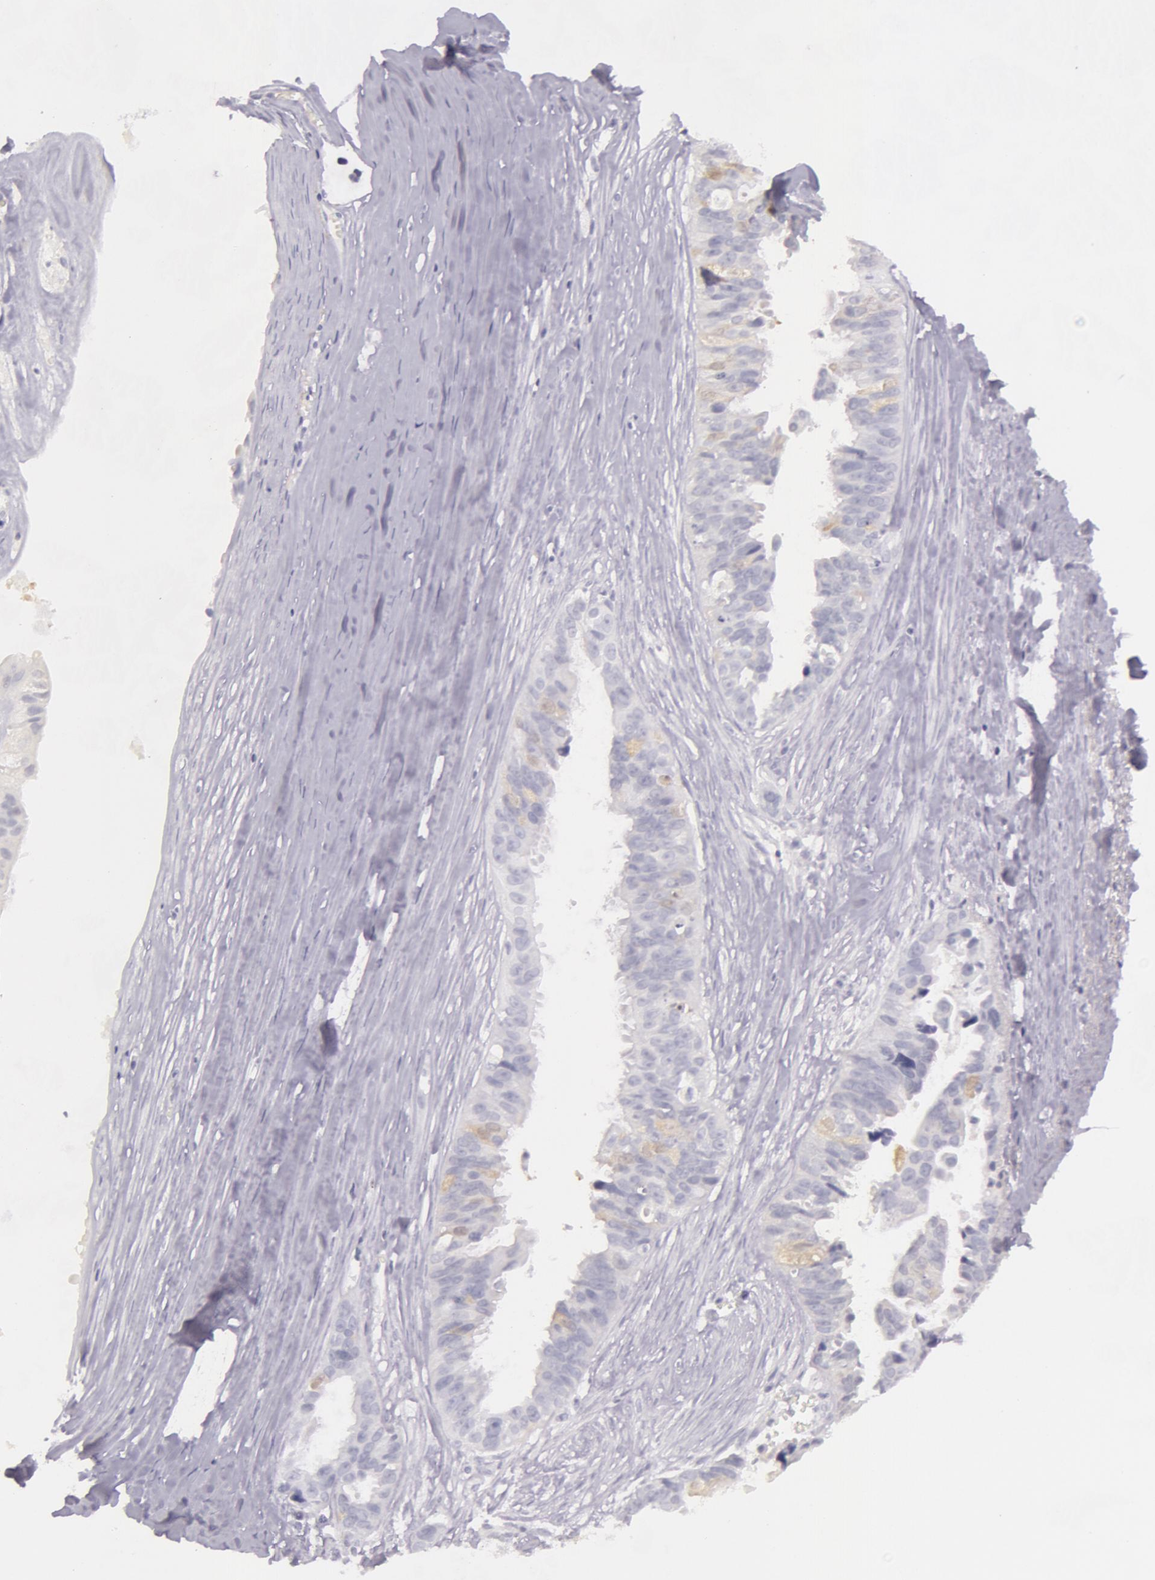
{"staining": {"intensity": "weak", "quantity": "<25%", "location": "nuclear"}, "tissue": "ovarian cancer", "cell_type": "Tumor cells", "image_type": "cancer", "snomed": [{"axis": "morphology", "description": "Carcinoma, endometroid"}, {"axis": "topography", "description": "Ovary"}], "caption": "Micrograph shows no protein staining in tumor cells of ovarian cancer (endometroid carcinoma) tissue.", "gene": "CKB", "patient": {"sex": "female", "age": 85}}